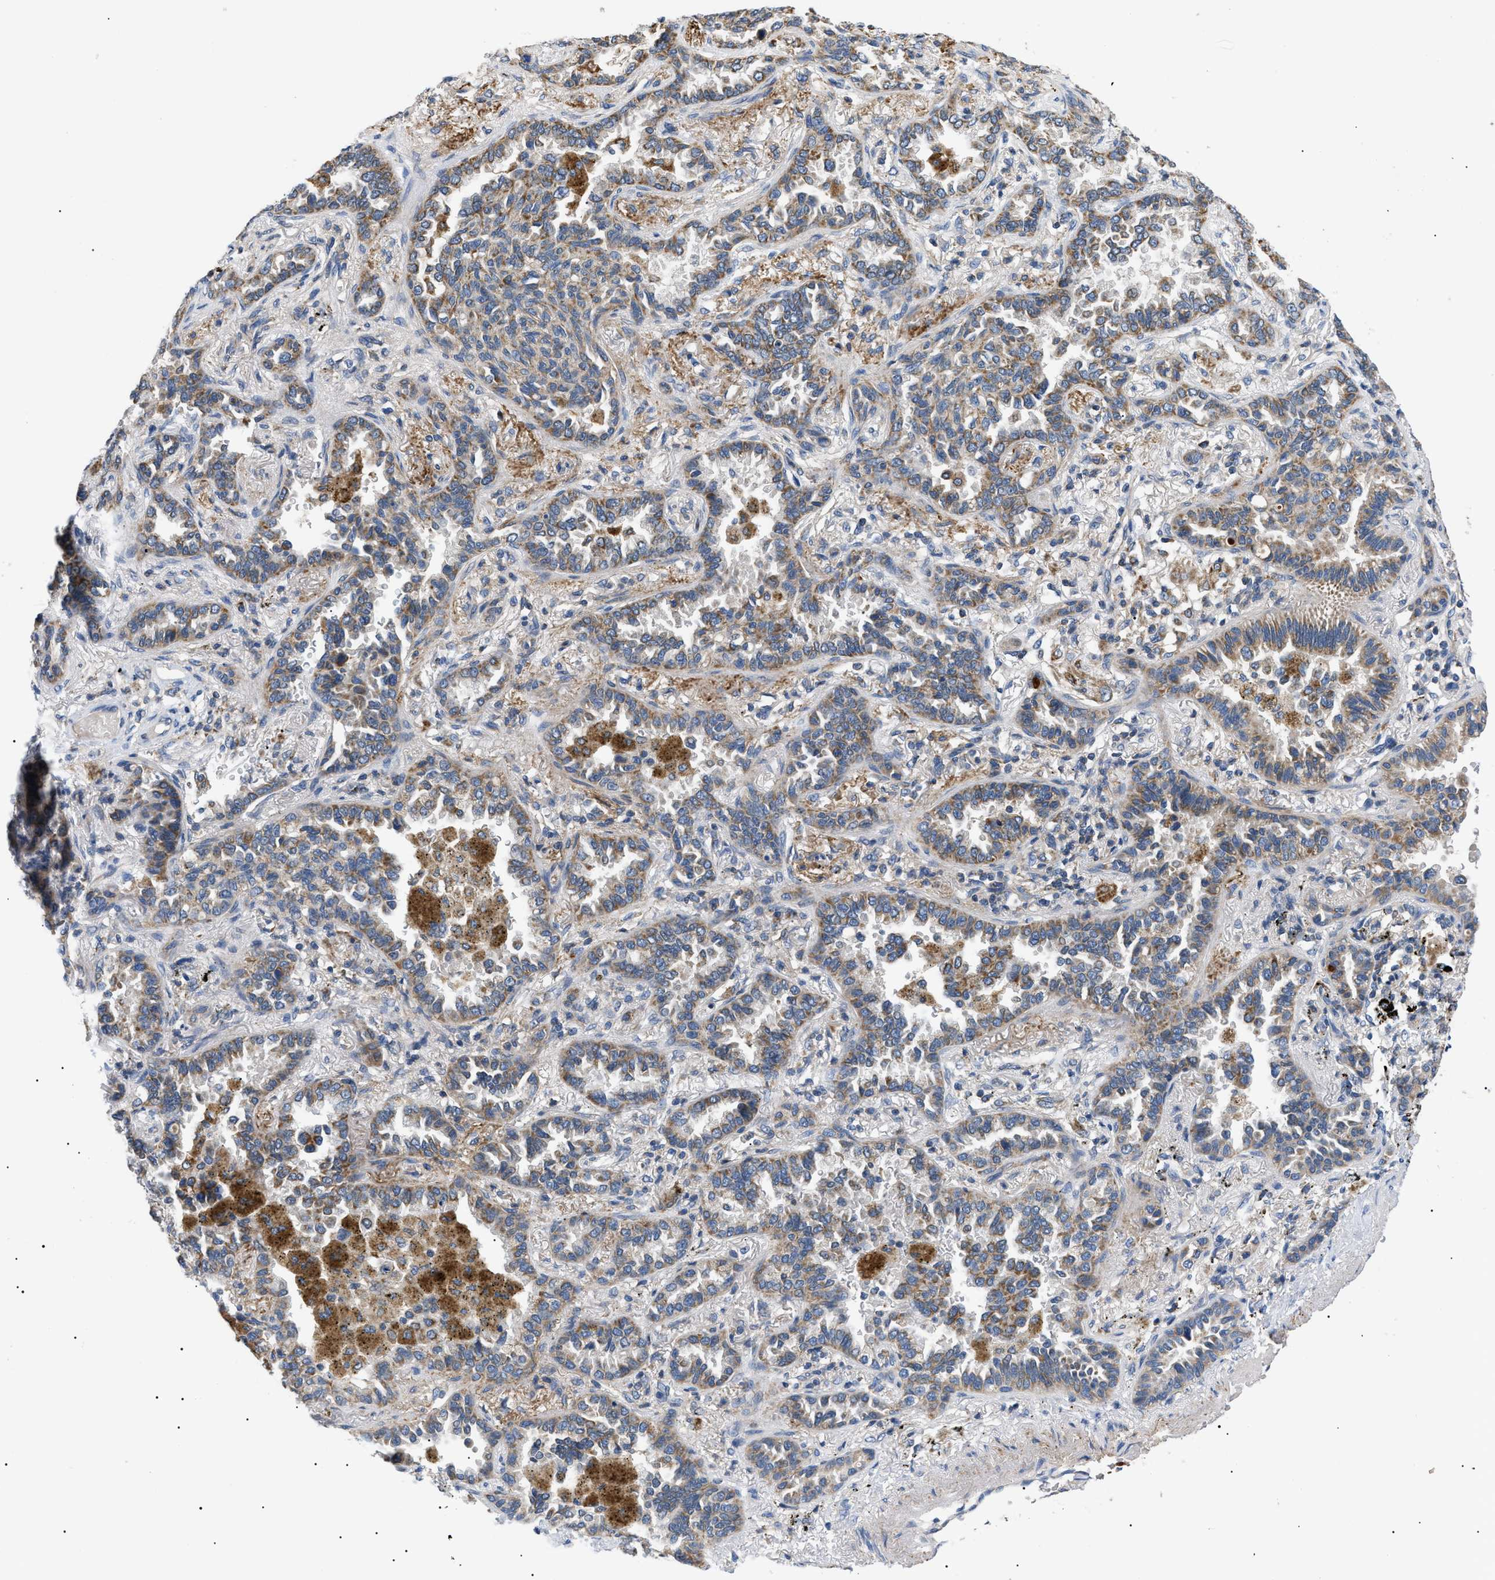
{"staining": {"intensity": "moderate", "quantity": ">75%", "location": "cytoplasmic/membranous"}, "tissue": "lung cancer", "cell_type": "Tumor cells", "image_type": "cancer", "snomed": [{"axis": "morphology", "description": "Normal tissue, NOS"}, {"axis": "morphology", "description": "Adenocarcinoma, NOS"}, {"axis": "topography", "description": "Lung"}], "caption": "Lung cancer stained with immunohistochemistry (IHC) shows moderate cytoplasmic/membranous expression in approximately >75% of tumor cells.", "gene": "TOMM6", "patient": {"sex": "male", "age": 59}}